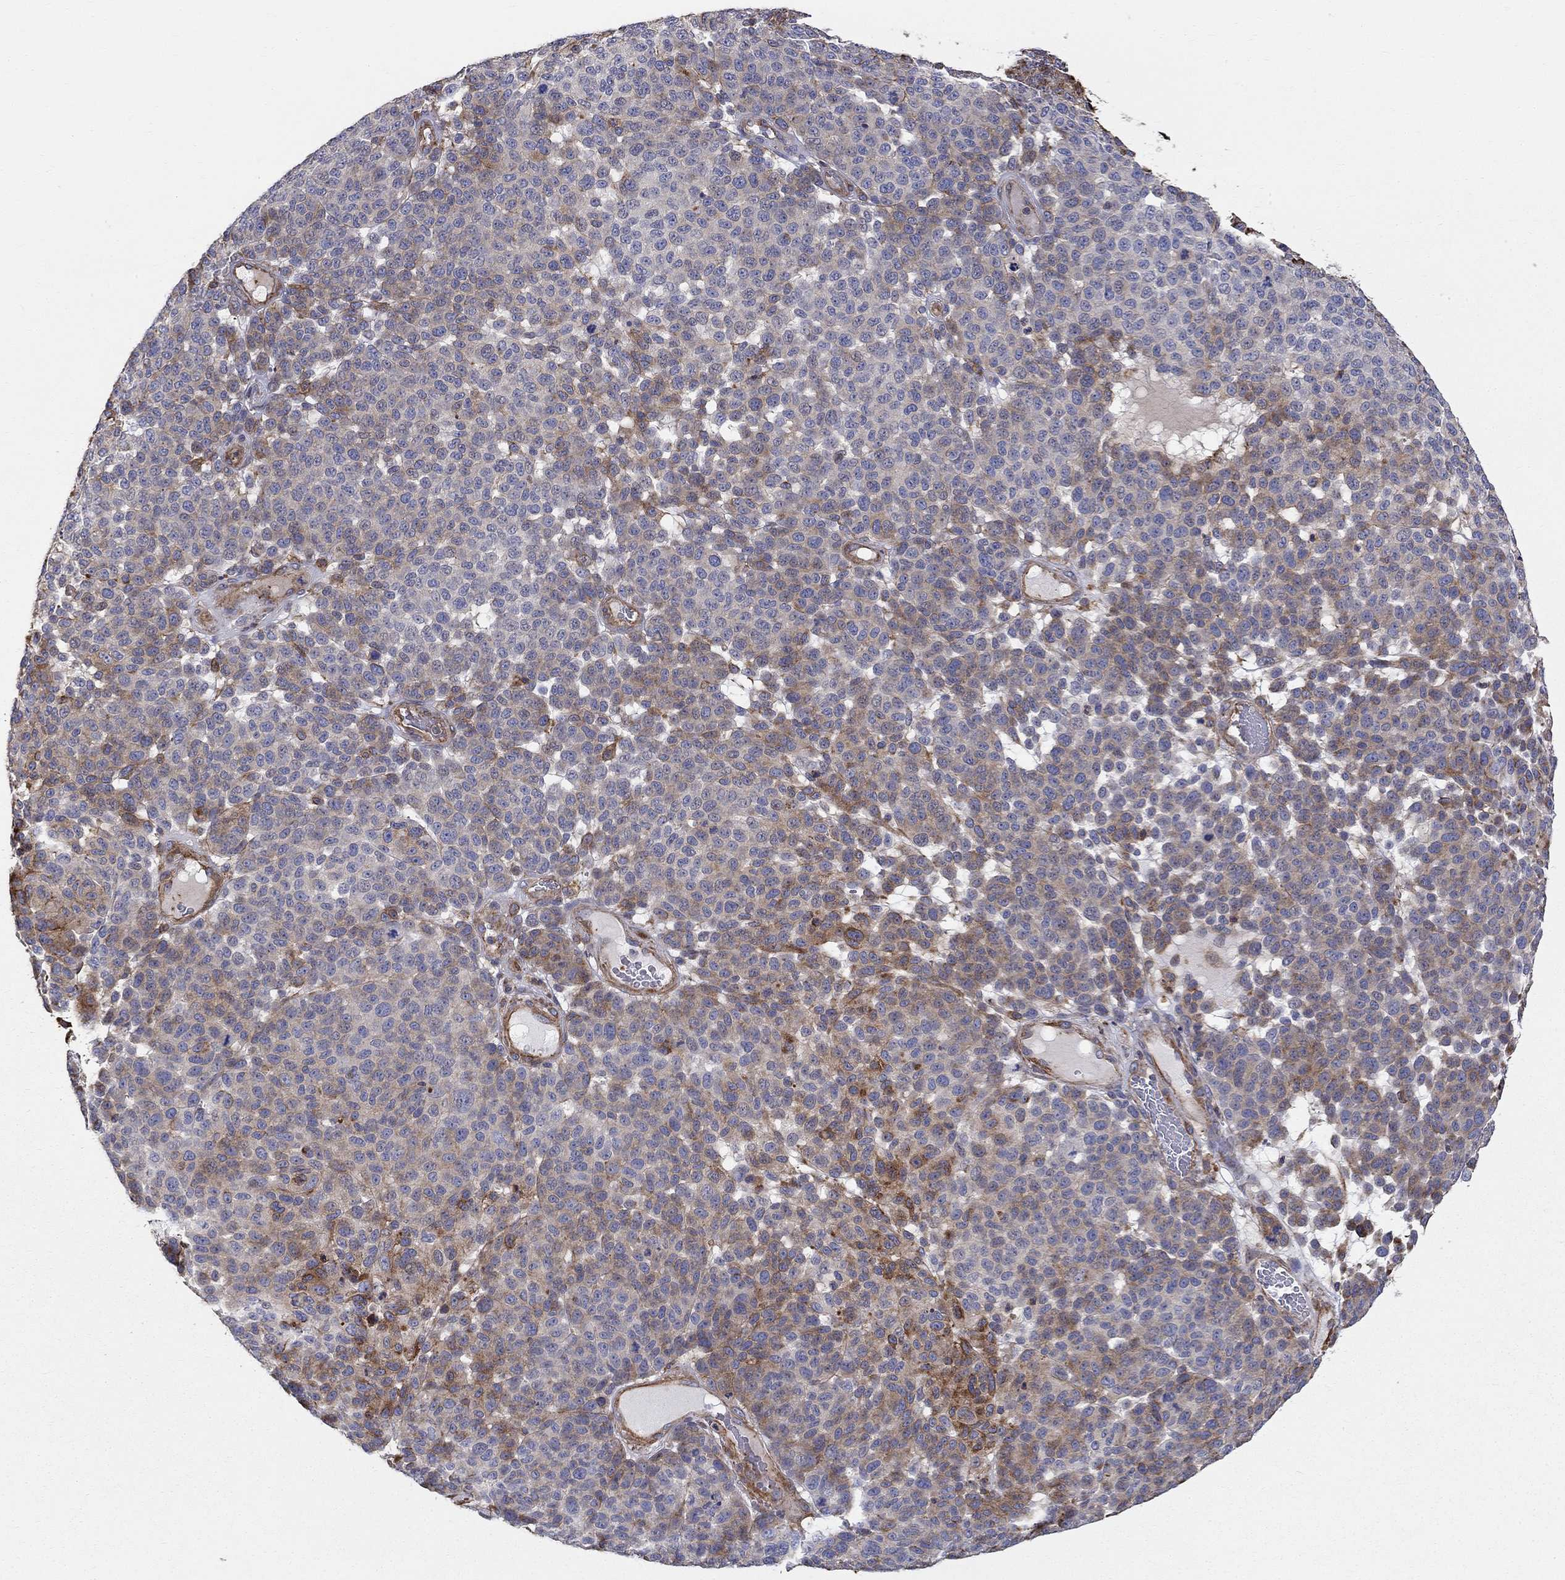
{"staining": {"intensity": "strong", "quantity": "<25%", "location": "cytoplasmic/membranous"}, "tissue": "melanoma", "cell_type": "Tumor cells", "image_type": "cancer", "snomed": [{"axis": "morphology", "description": "Malignant melanoma, NOS"}, {"axis": "topography", "description": "Skin"}], "caption": "This image reveals immunohistochemistry staining of human melanoma, with medium strong cytoplasmic/membranous expression in approximately <25% of tumor cells.", "gene": "NPHP1", "patient": {"sex": "female", "age": 95}}